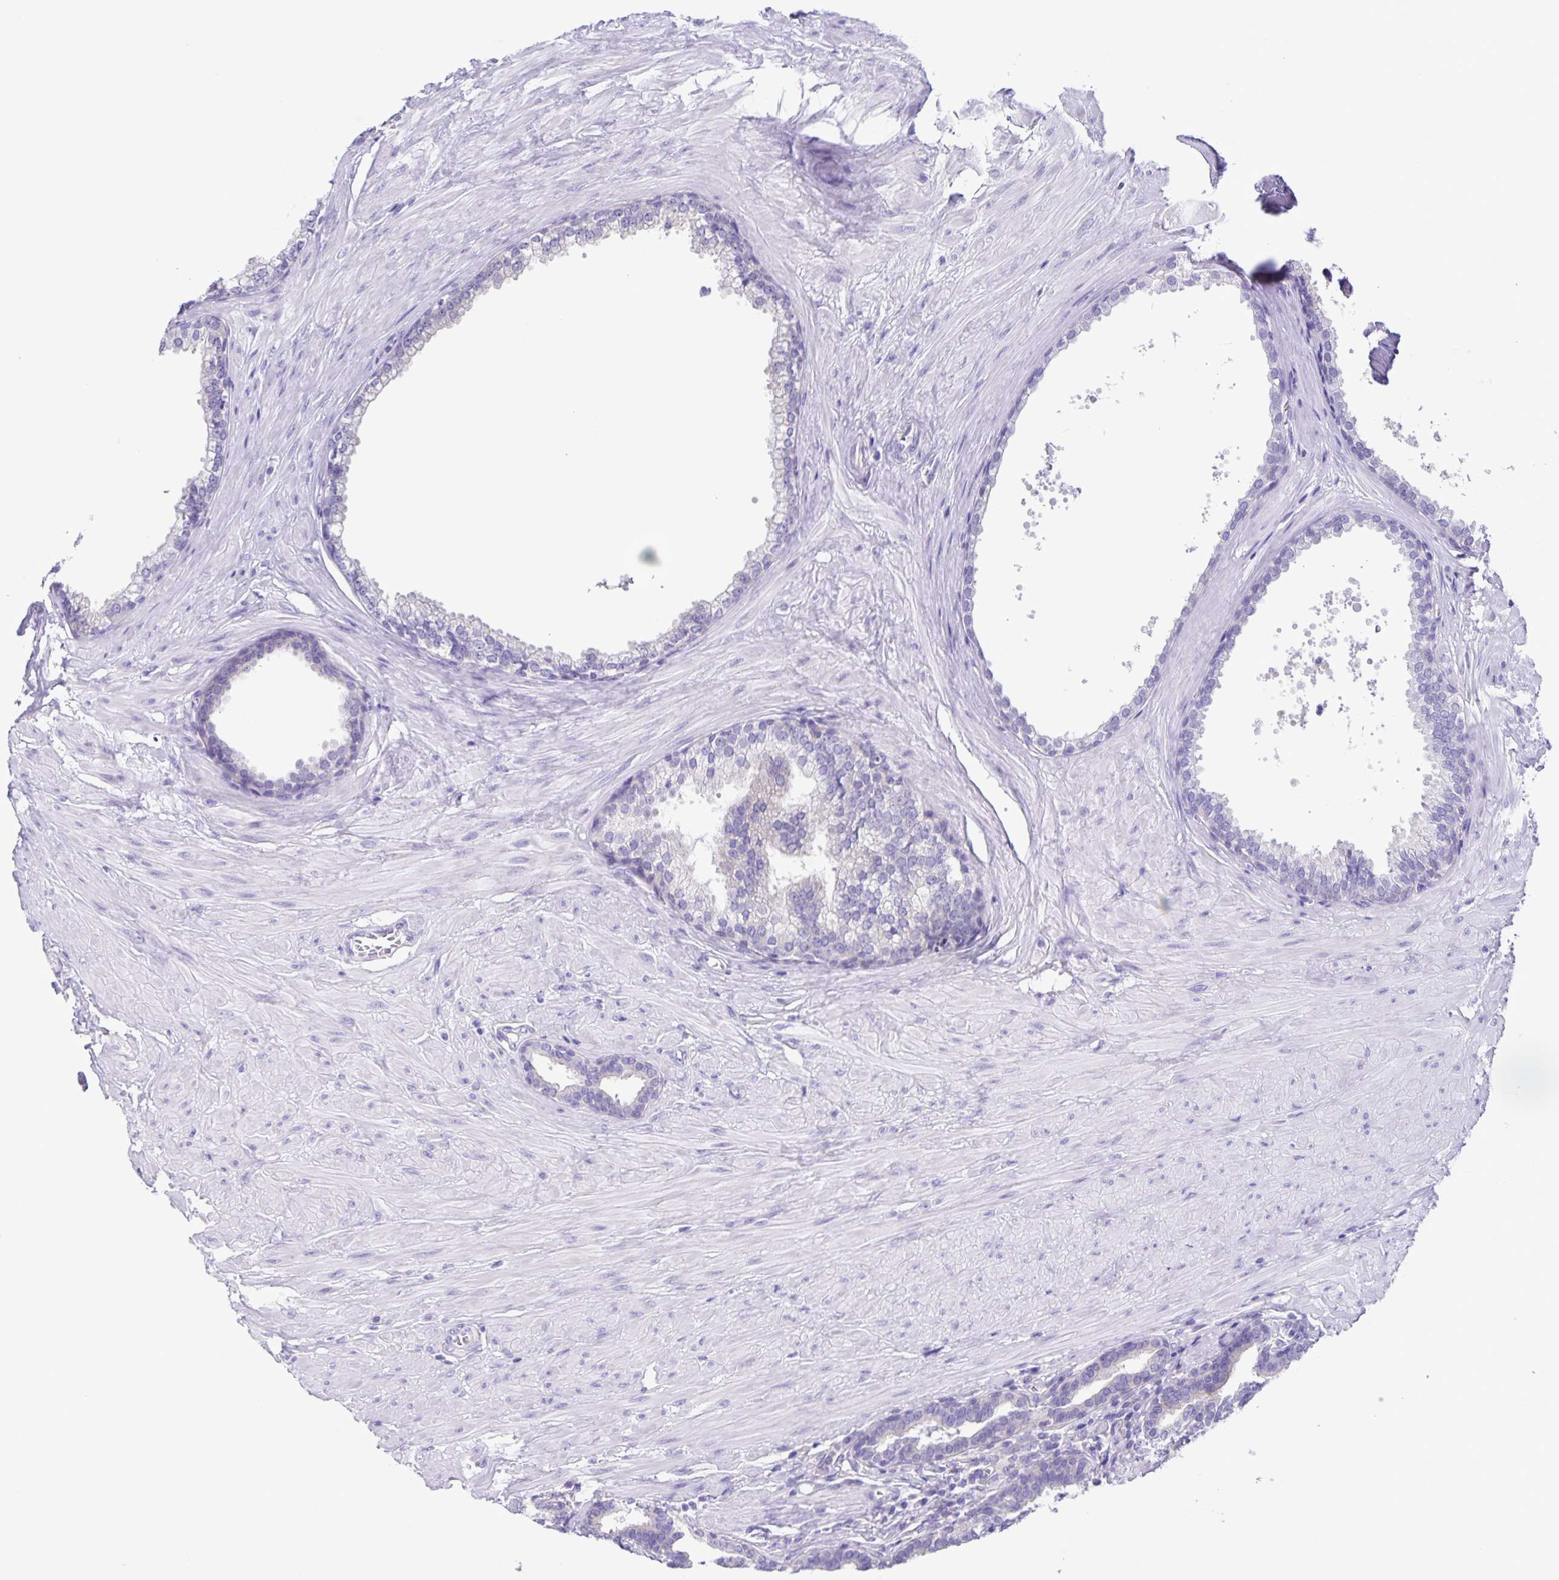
{"staining": {"intensity": "negative", "quantity": "none", "location": "none"}, "tissue": "prostate", "cell_type": "Glandular cells", "image_type": "normal", "snomed": [{"axis": "morphology", "description": "Normal tissue, NOS"}, {"axis": "topography", "description": "Prostate"}, {"axis": "topography", "description": "Peripheral nerve tissue"}], "caption": "Prostate stained for a protein using IHC reveals no expression glandular cells.", "gene": "CAPSL", "patient": {"sex": "male", "age": 55}}